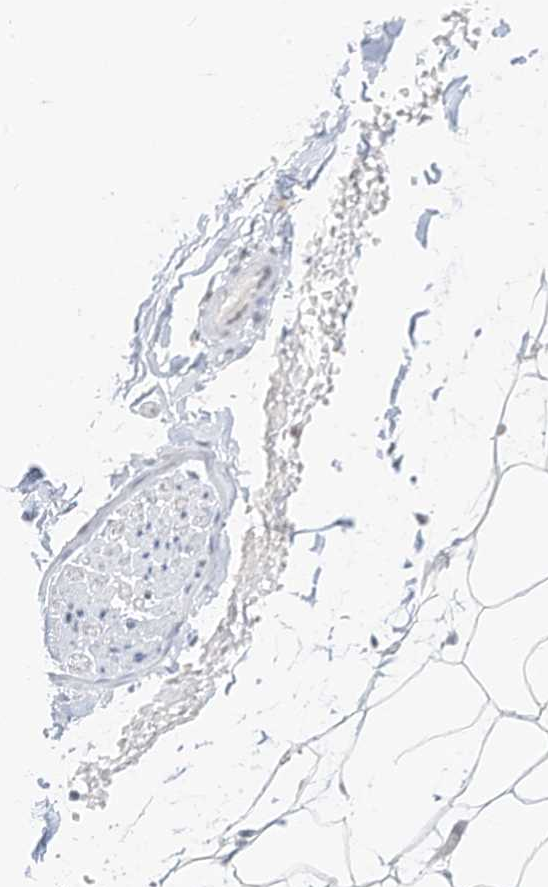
{"staining": {"intensity": "moderate", "quantity": ">75%", "location": "nuclear"}, "tissue": "adipose tissue", "cell_type": "Adipocytes", "image_type": "normal", "snomed": [{"axis": "morphology", "description": "Normal tissue, NOS"}, {"axis": "topography", "description": "Breast"}], "caption": "Immunohistochemistry histopathology image of benign human adipose tissue stained for a protein (brown), which displays medium levels of moderate nuclear staining in about >75% of adipocytes.", "gene": "SMARCA2", "patient": {"sex": "female", "age": 23}}